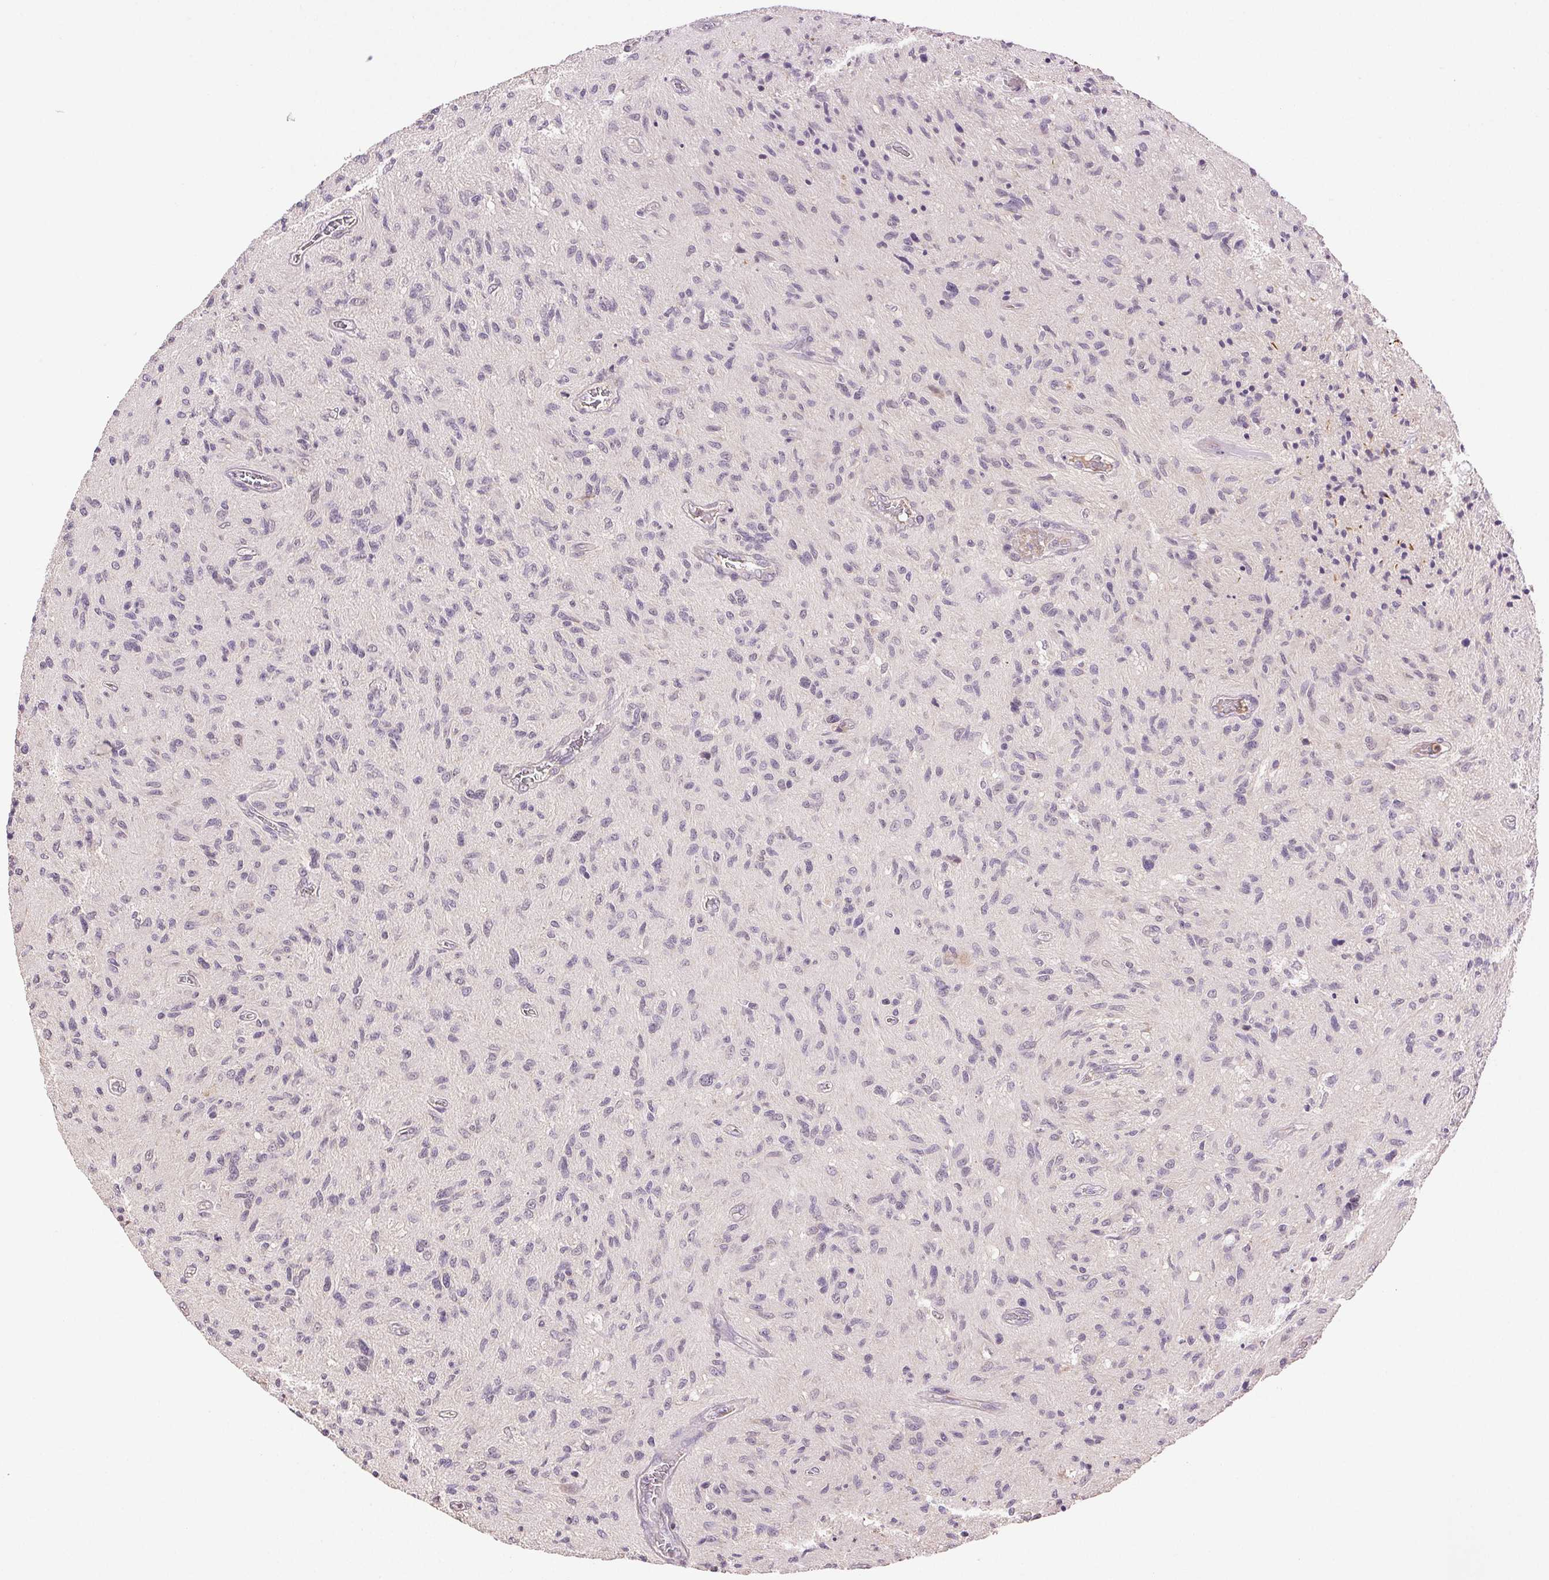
{"staining": {"intensity": "negative", "quantity": "none", "location": "none"}, "tissue": "glioma", "cell_type": "Tumor cells", "image_type": "cancer", "snomed": [{"axis": "morphology", "description": "Glioma, malignant, High grade"}, {"axis": "topography", "description": "Brain"}], "caption": "There is no significant expression in tumor cells of glioma.", "gene": "TMEM253", "patient": {"sex": "male", "age": 54}}